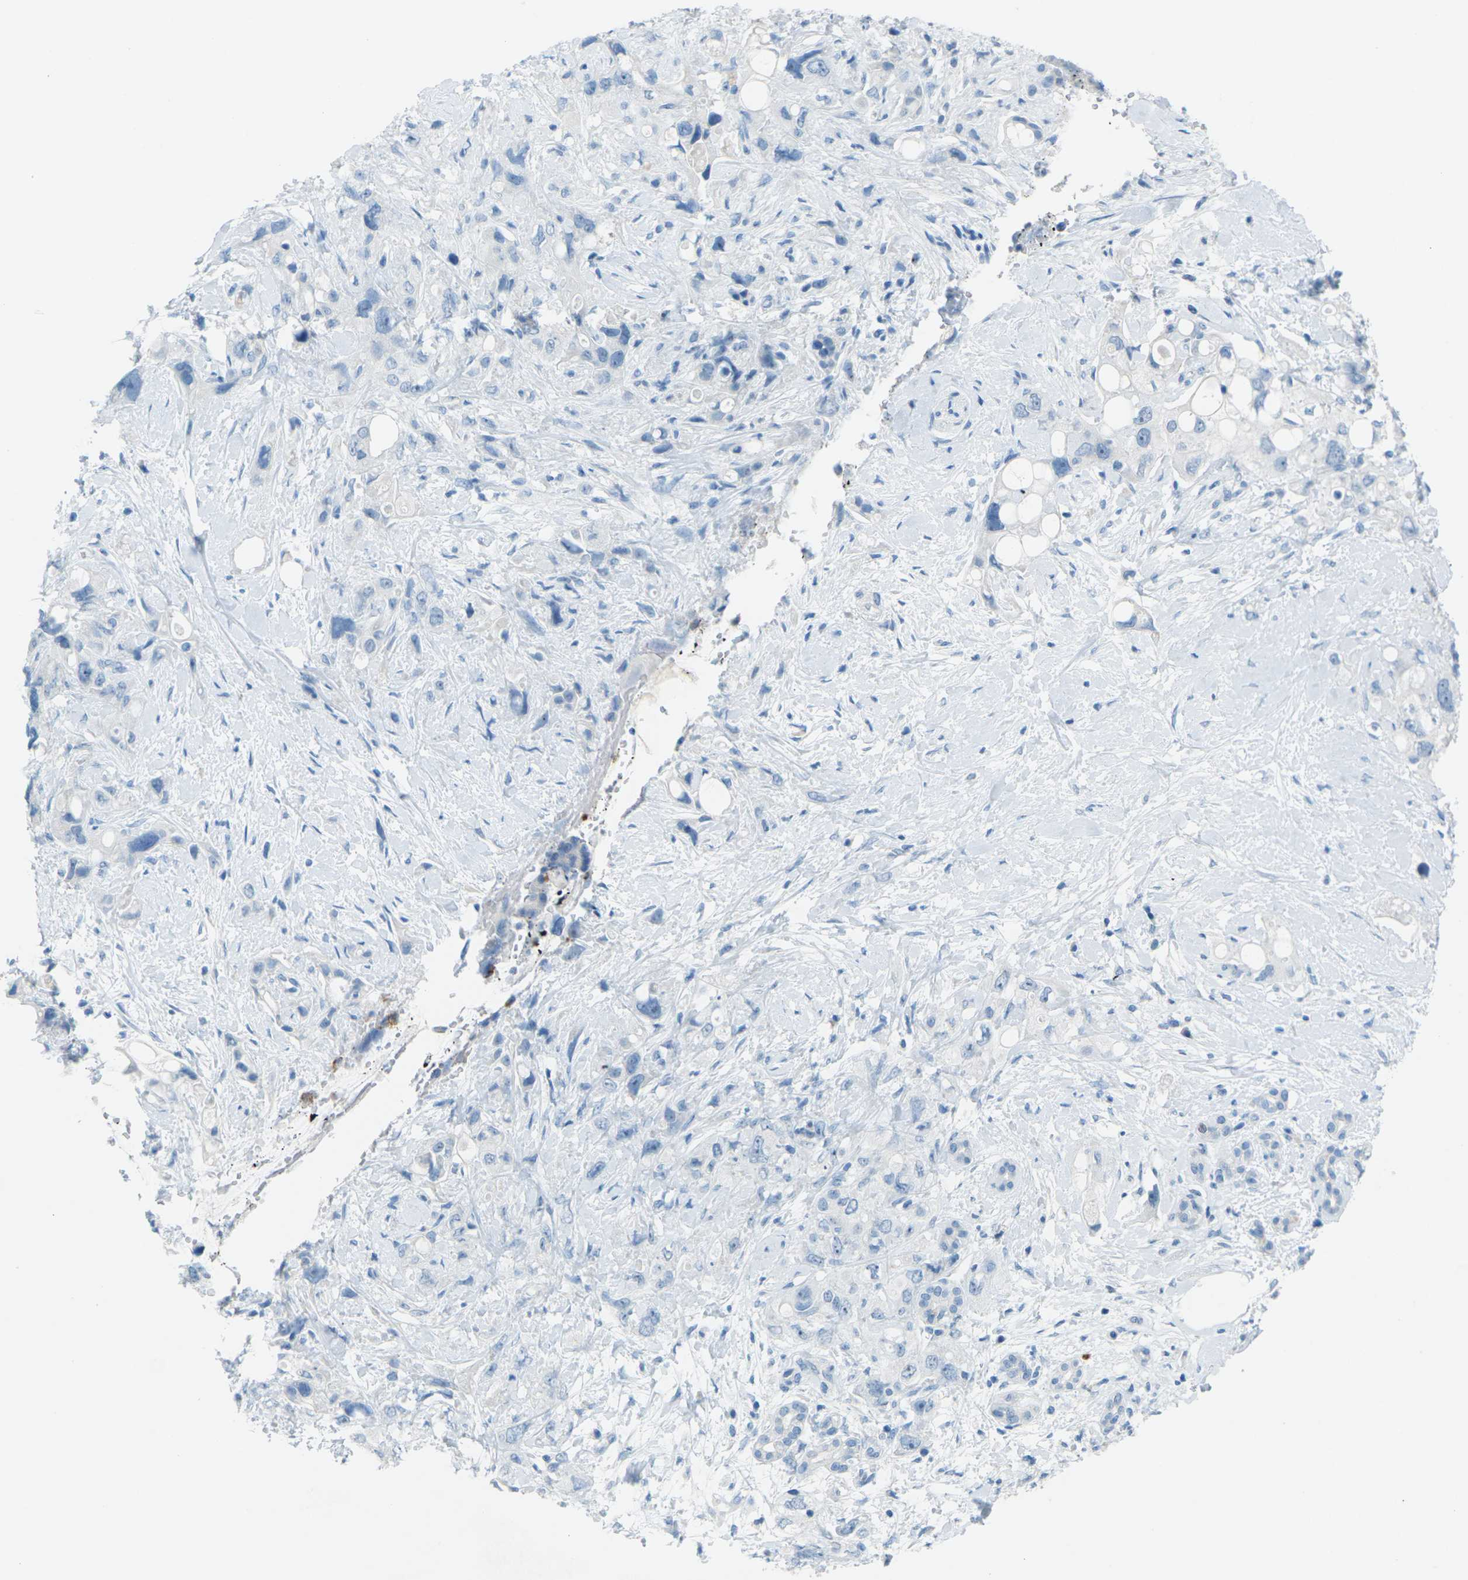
{"staining": {"intensity": "negative", "quantity": "none", "location": "none"}, "tissue": "pancreatic cancer", "cell_type": "Tumor cells", "image_type": "cancer", "snomed": [{"axis": "morphology", "description": "Adenocarcinoma, NOS"}, {"axis": "topography", "description": "Pancreas"}], "caption": "There is no significant positivity in tumor cells of adenocarcinoma (pancreatic).", "gene": "CDH16", "patient": {"sex": "female", "age": 56}}